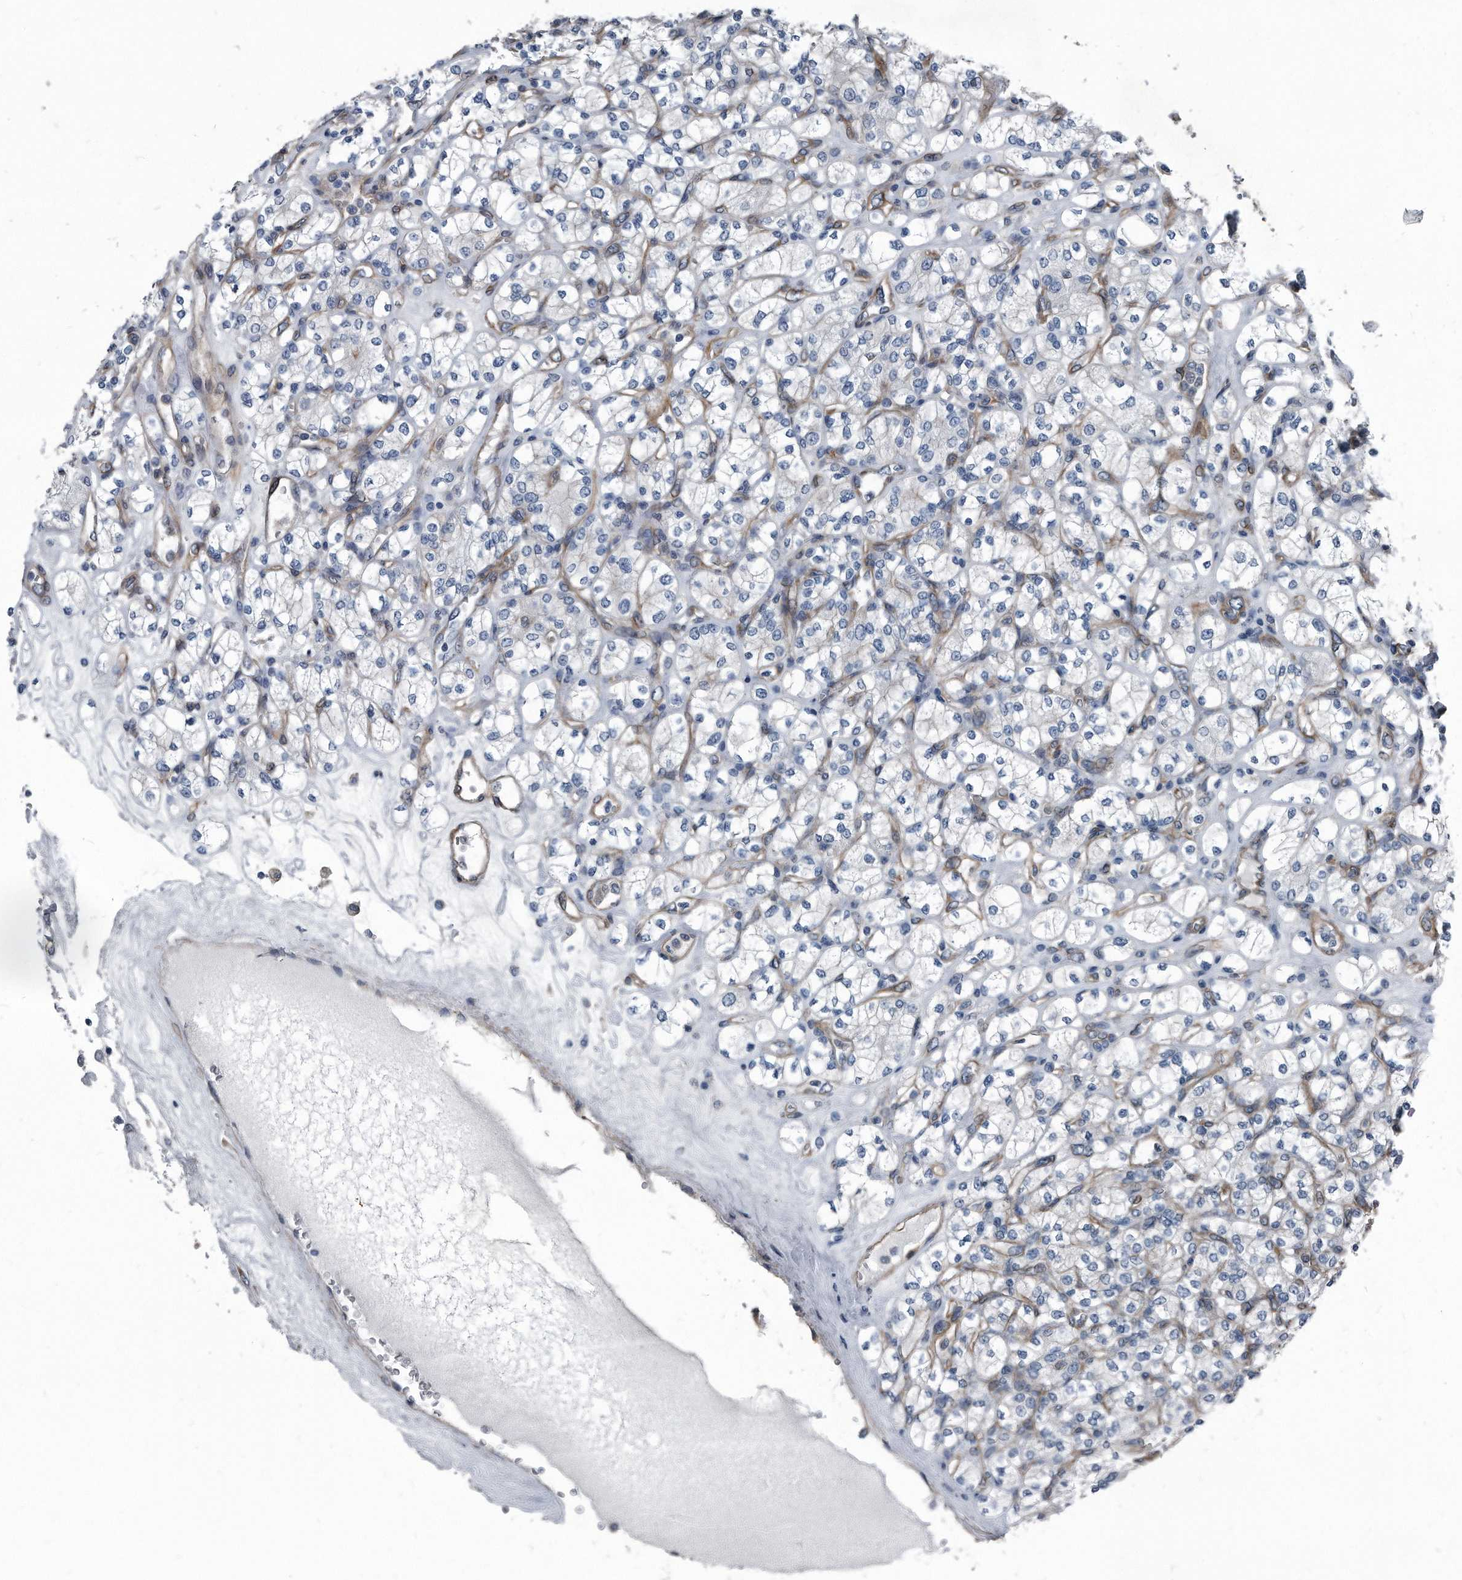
{"staining": {"intensity": "negative", "quantity": "none", "location": "none"}, "tissue": "renal cancer", "cell_type": "Tumor cells", "image_type": "cancer", "snomed": [{"axis": "morphology", "description": "Adenocarcinoma, NOS"}, {"axis": "topography", "description": "Kidney"}], "caption": "The photomicrograph reveals no significant expression in tumor cells of renal adenocarcinoma.", "gene": "PLEC", "patient": {"sex": "male", "age": 77}}